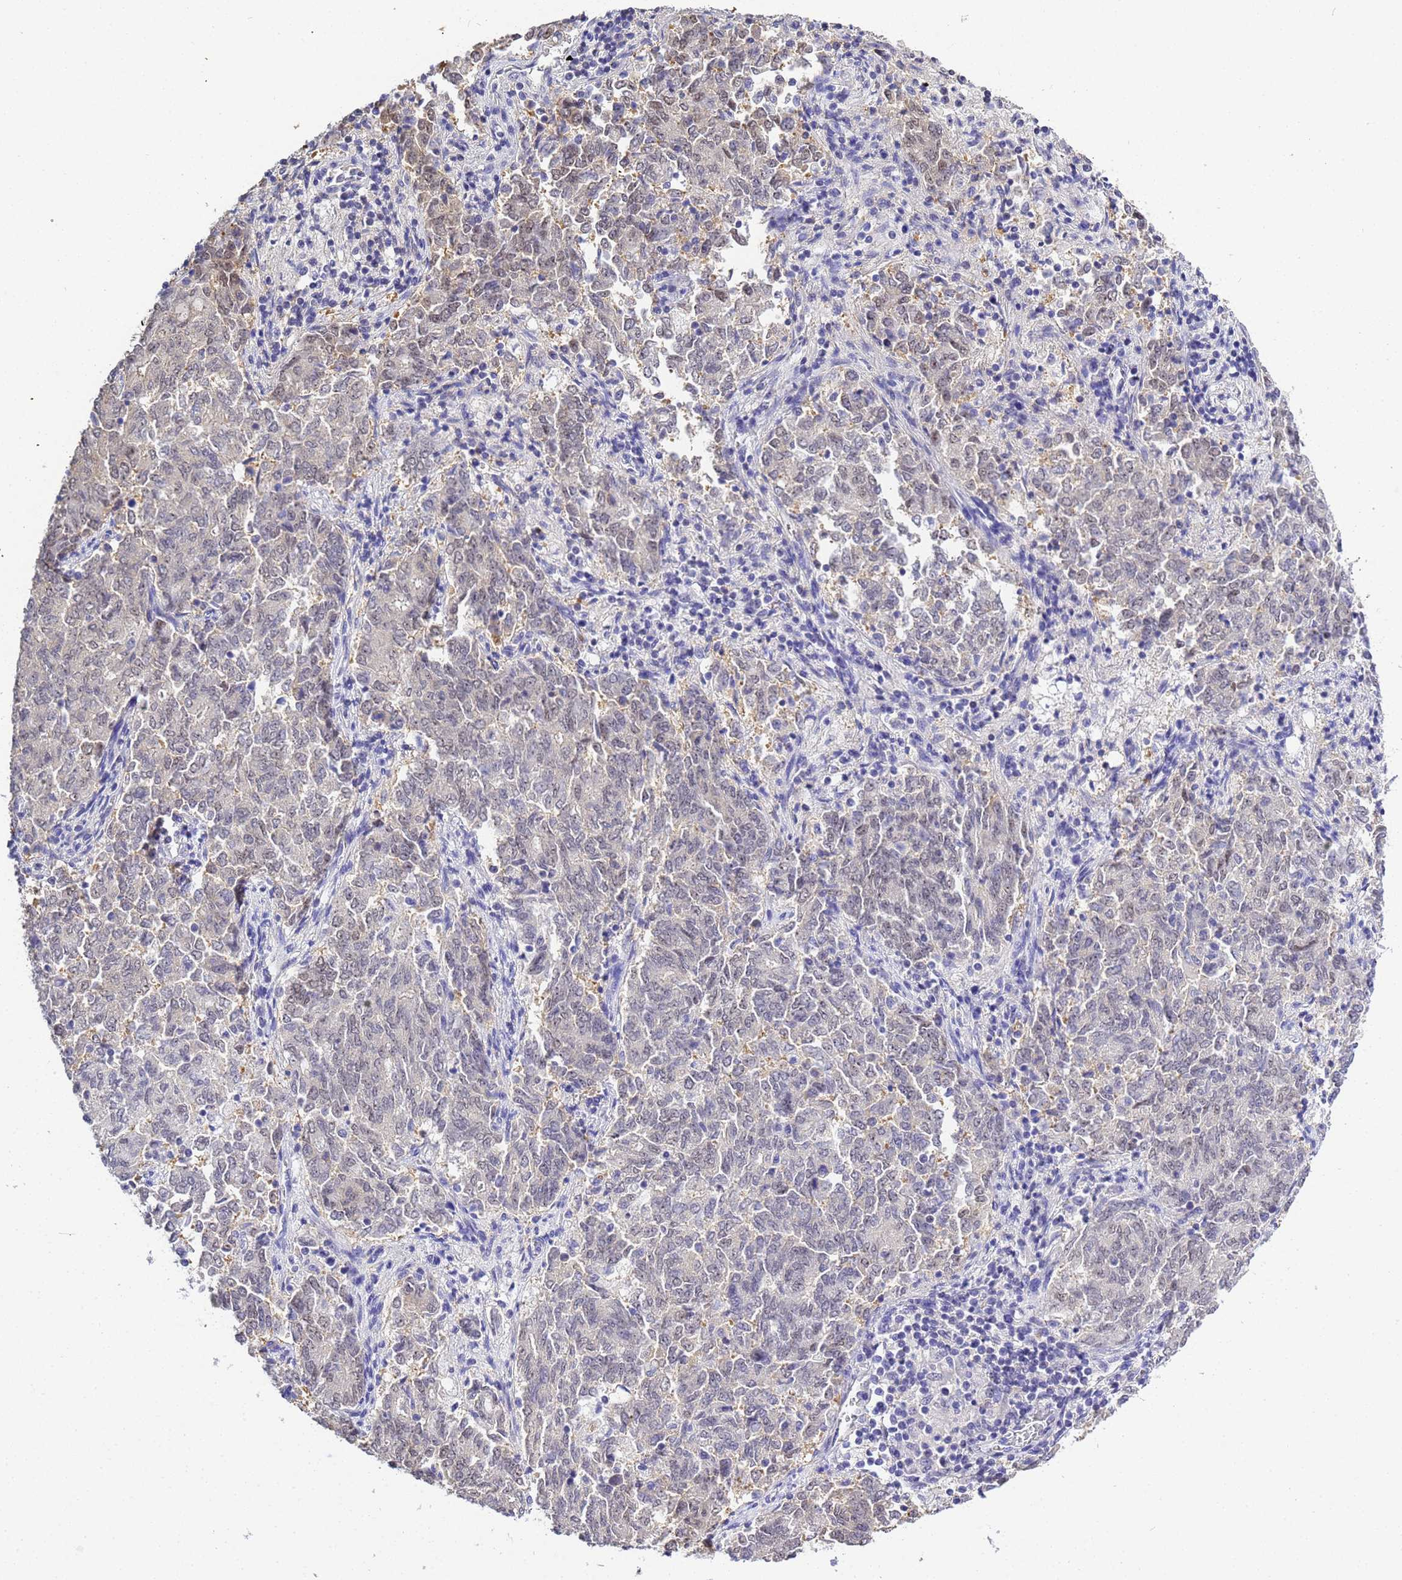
{"staining": {"intensity": "weak", "quantity": "25%-75%", "location": "nuclear"}, "tissue": "endometrial cancer", "cell_type": "Tumor cells", "image_type": "cancer", "snomed": [{"axis": "morphology", "description": "Adenocarcinoma, NOS"}, {"axis": "topography", "description": "Endometrium"}], "caption": "Human endometrial cancer stained for a protein (brown) reveals weak nuclear positive positivity in about 25%-75% of tumor cells.", "gene": "ACTL6B", "patient": {"sex": "female", "age": 80}}